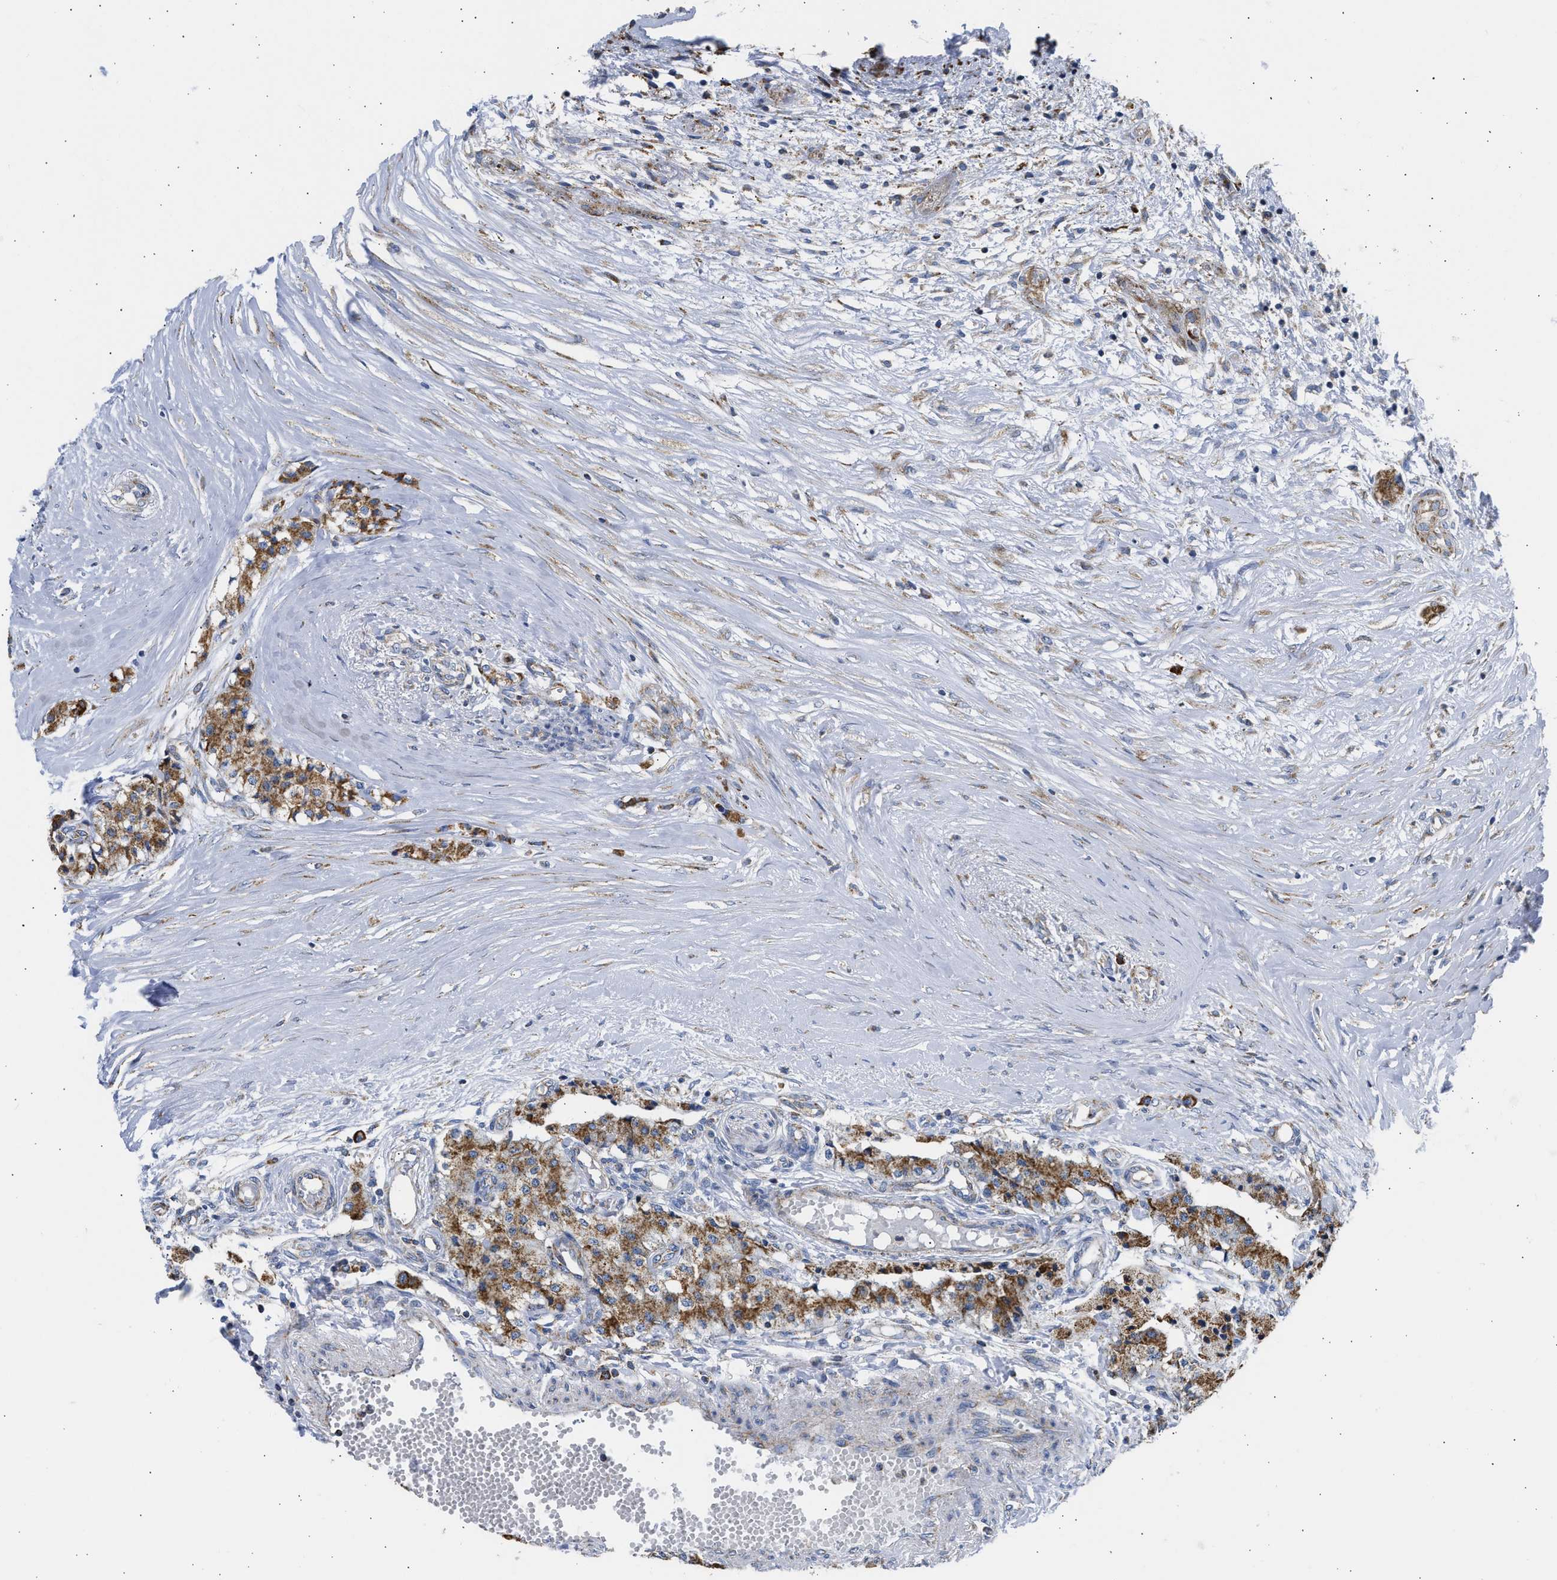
{"staining": {"intensity": "moderate", "quantity": ">75%", "location": "cytoplasmic/membranous"}, "tissue": "carcinoid", "cell_type": "Tumor cells", "image_type": "cancer", "snomed": [{"axis": "morphology", "description": "Carcinoid, malignant, NOS"}, {"axis": "topography", "description": "Colon"}], "caption": "Immunohistochemistry photomicrograph of neoplastic tissue: human carcinoid (malignant) stained using immunohistochemistry exhibits medium levels of moderate protein expression localized specifically in the cytoplasmic/membranous of tumor cells, appearing as a cytoplasmic/membranous brown color.", "gene": "CYCS", "patient": {"sex": "female", "age": 52}}